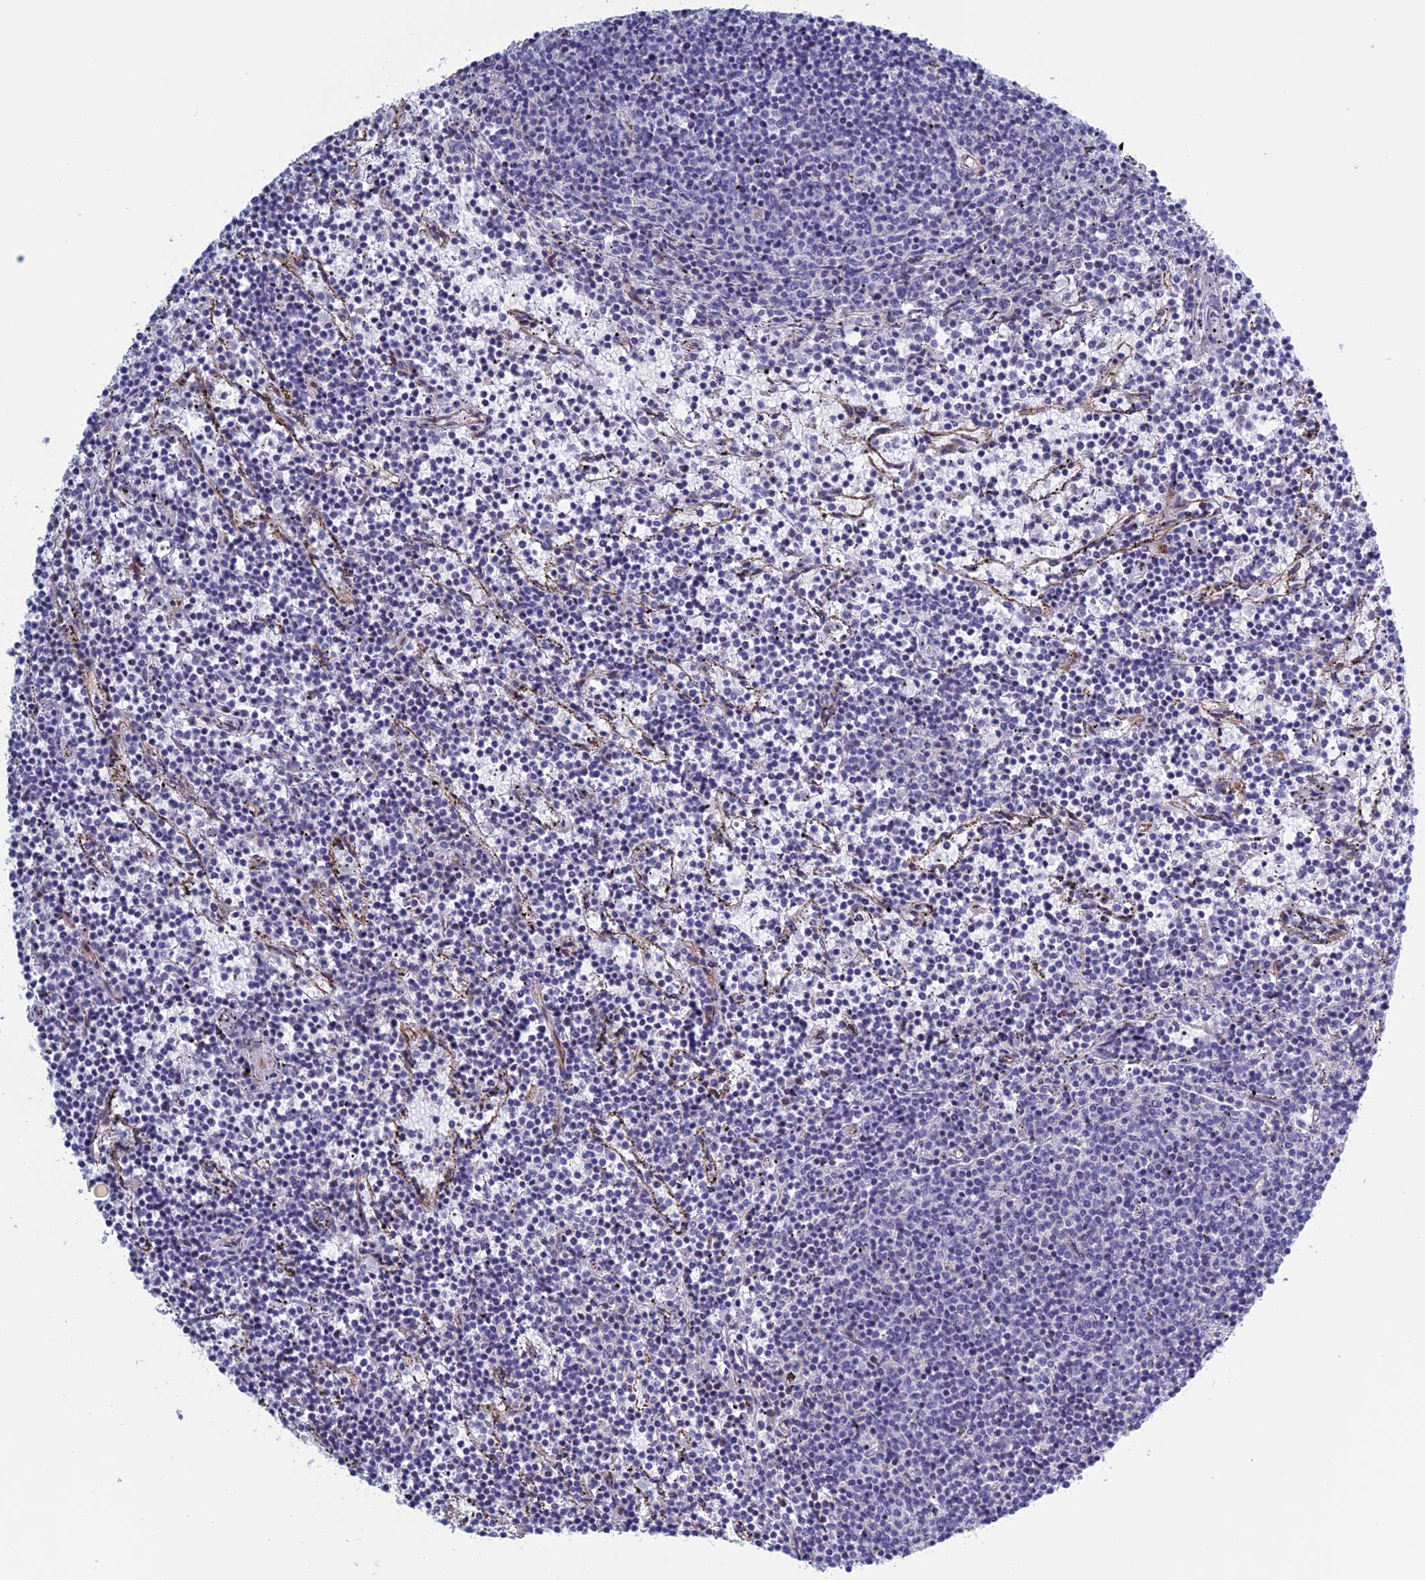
{"staining": {"intensity": "negative", "quantity": "none", "location": "none"}, "tissue": "lymphoma", "cell_type": "Tumor cells", "image_type": "cancer", "snomed": [{"axis": "morphology", "description": "Malignant lymphoma, non-Hodgkin's type, Low grade"}, {"axis": "topography", "description": "Spleen"}], "caption": "DAB (3,3'-diaminobenzidine) immunohistochemical staining of human lymphoma displays no significant expression in tumor cells.", "gene": "BCL2L10", "patient": {"sex": "female", "age": 50}}